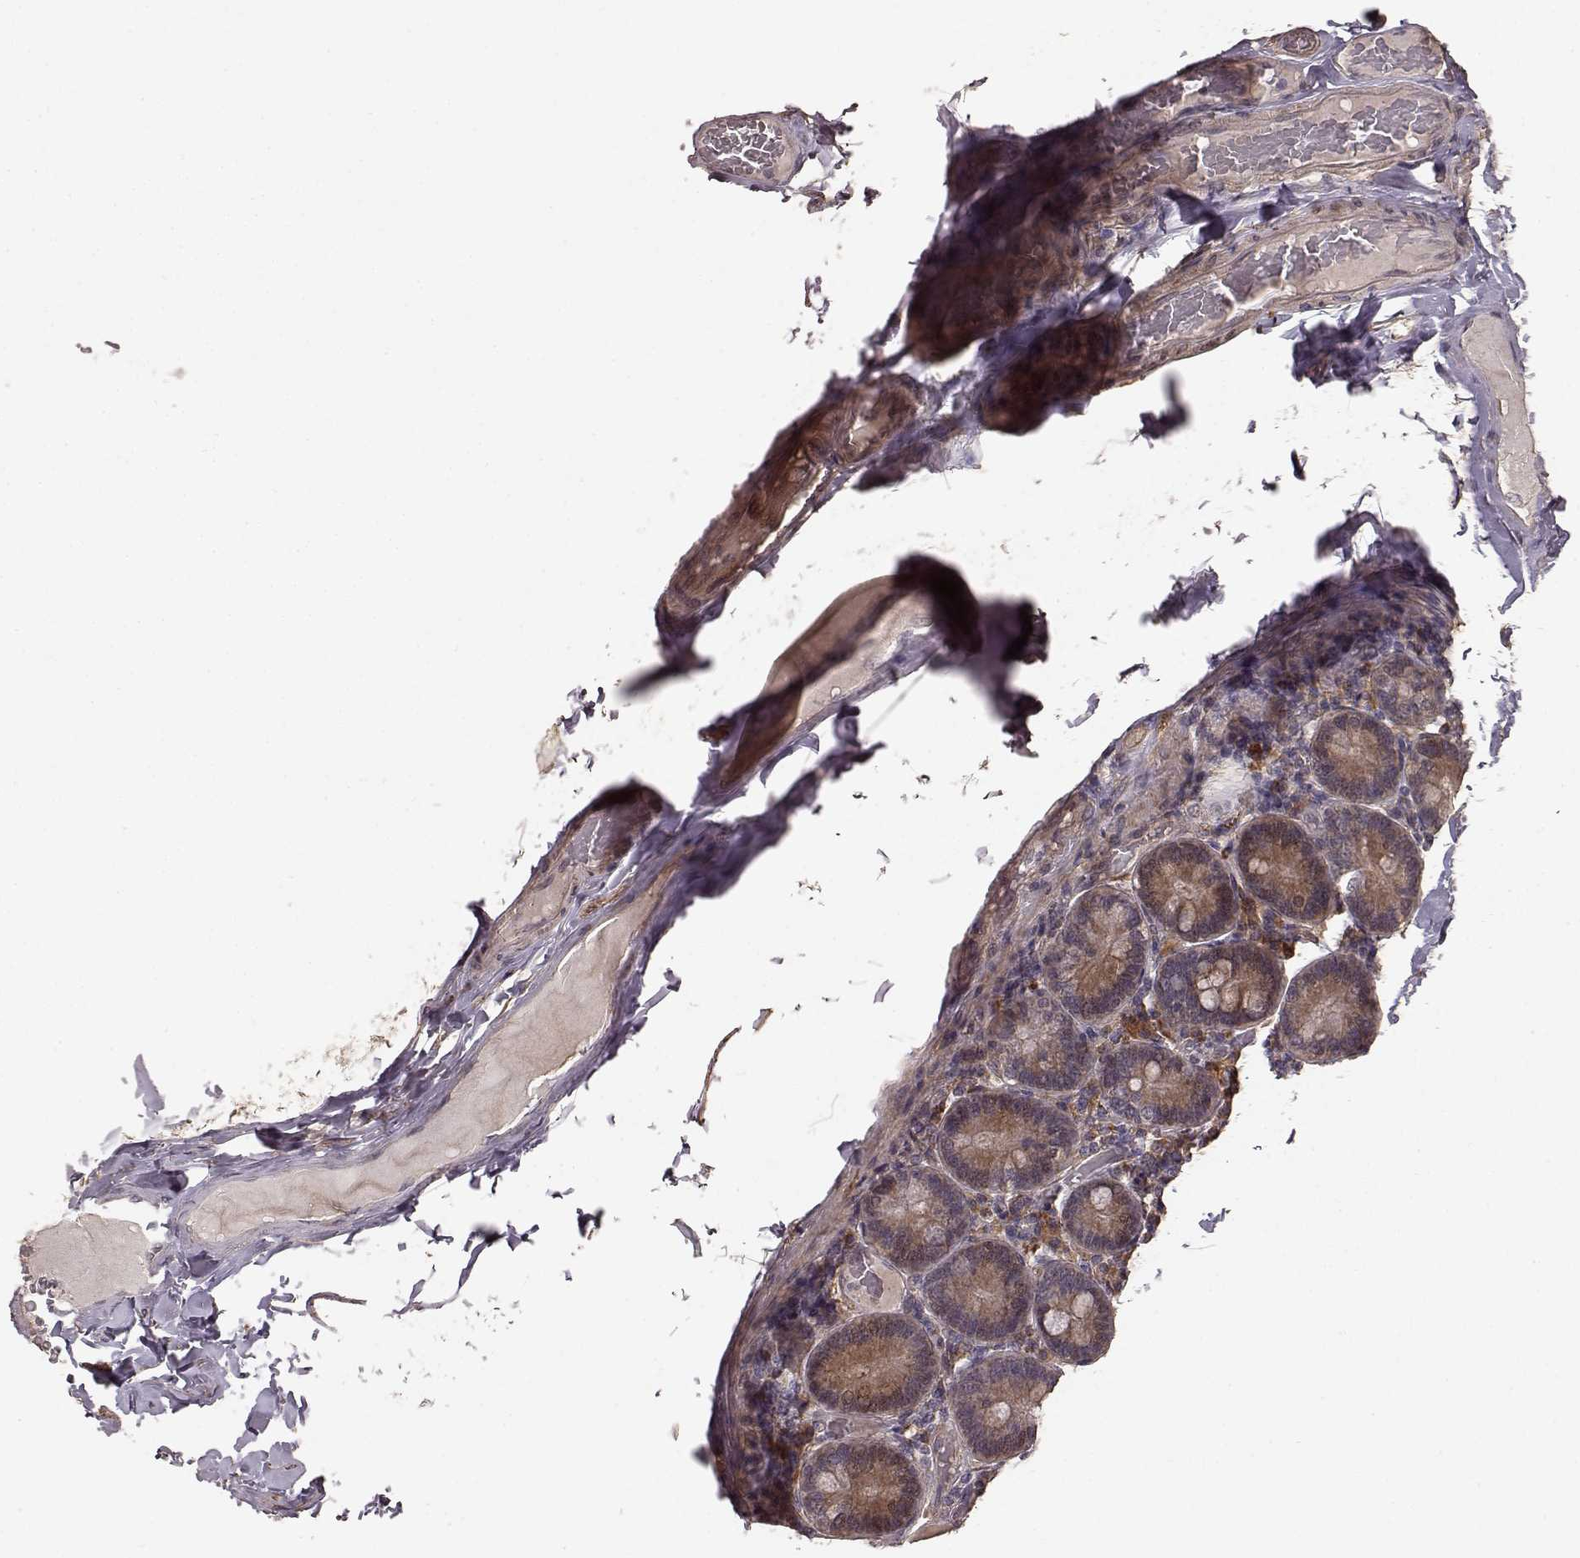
{"staining": {"intensity": "strong", "quantity": "25%-75%", "location": "cytoplasmic/membranous"}, "tissue": "duodenum", "cell_type": "Glandular cells", "image_type": "normal", "snomed": [{"axis": "morphology", "description": "Normal tissue, NOS"}, {"axis": "topography", "description": "Duodenum"}], "caption": "Brown immunohistochemical staining in benign human duodenum displays strong cytoplasmic/membranous staining in approximately 25%-75% of glandular cells.", "gene": "USP15", "patient": {"sex": "female", "age": 62}}